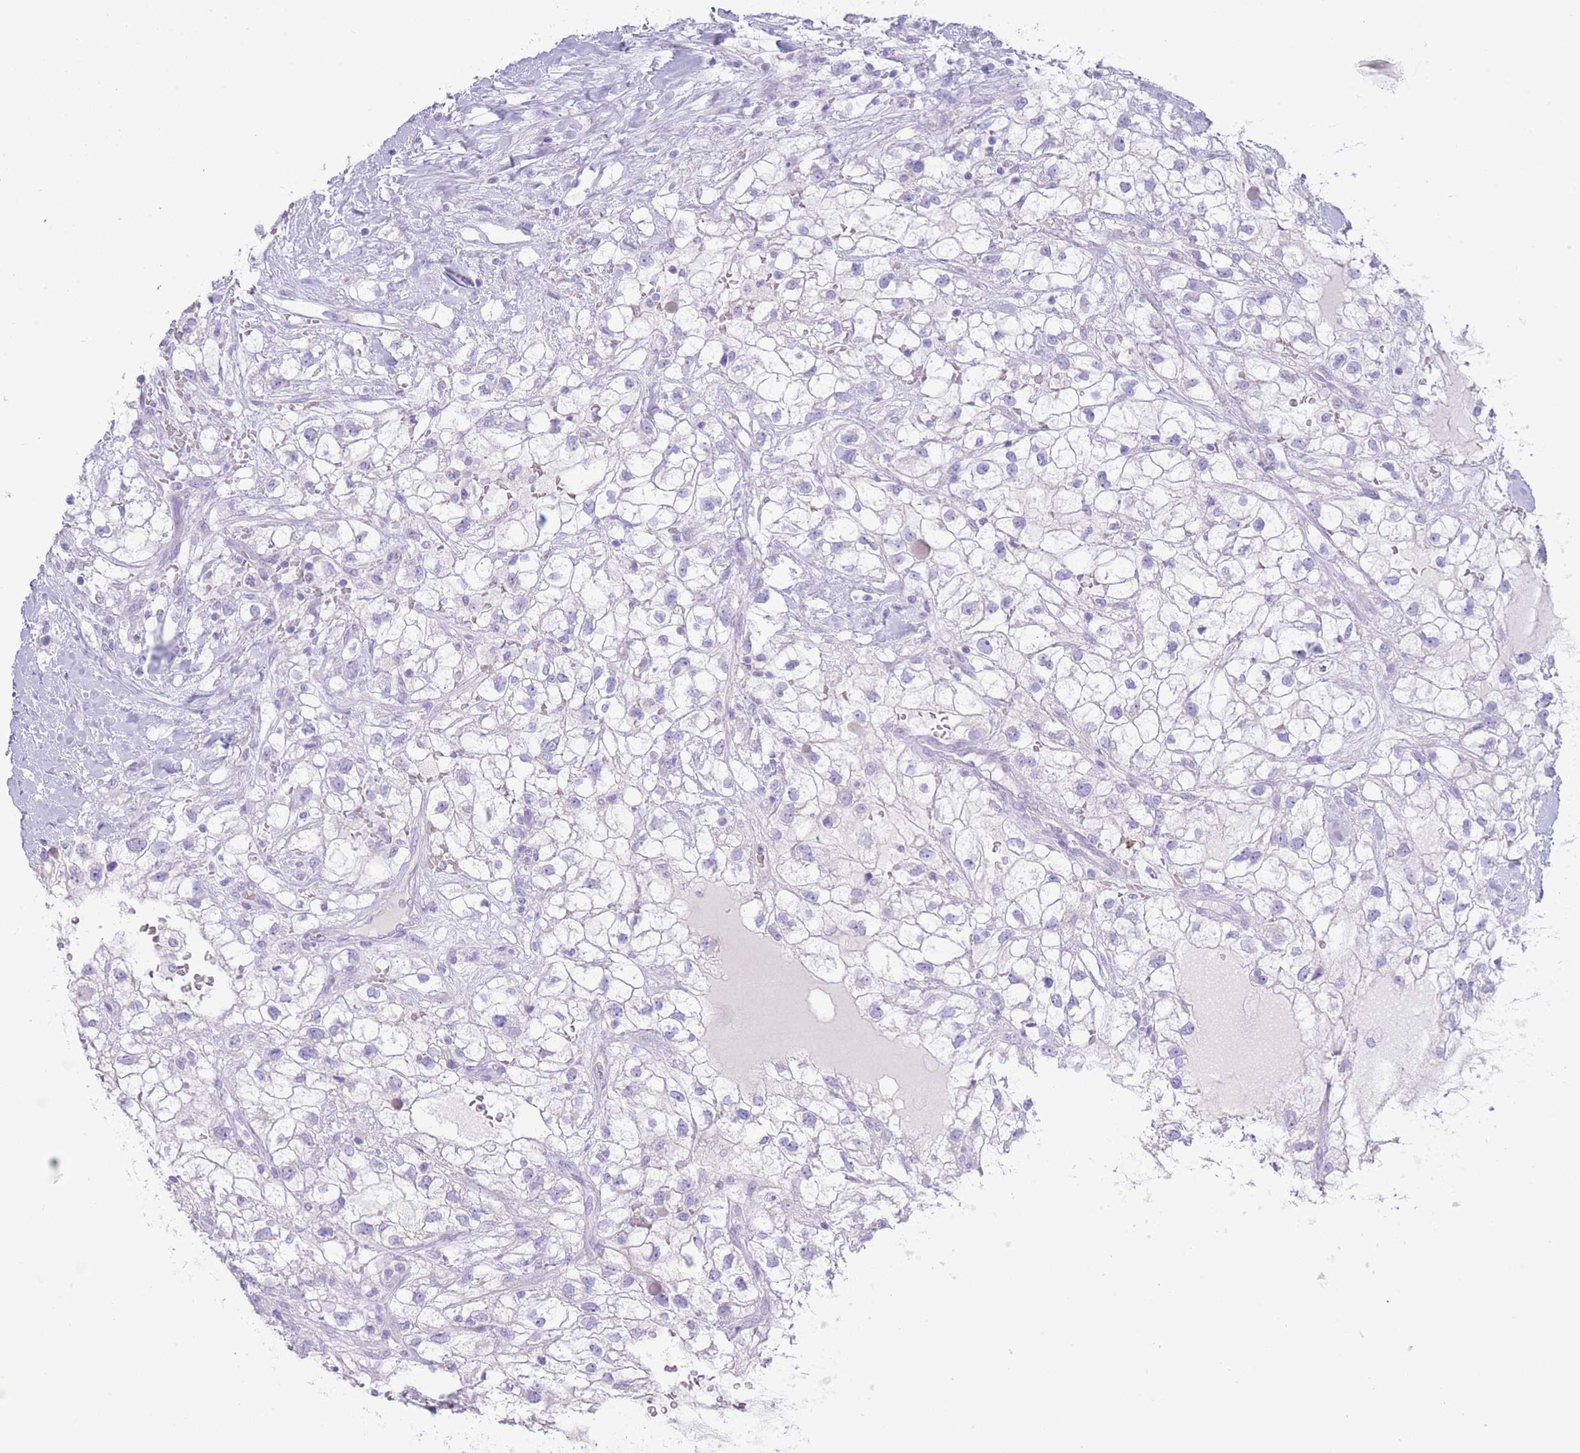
{"staining": {"intensity": "negative", "quantity": "none", "location": "none"}, "tissue": "renal cancer", "cell_type": "Tumor cells", "image_type": "cancer", "snomed": [{"axis": "morphology", "description": "Adenocarcinoma, NOS"}, {"axis": "topography", "description": "Kidney"}], "caption": "The photomicrograph displays no staining of tumor cells in renal cancer (adenocarcinoma). (Immunohistochemistry (ihc), brightfield microscopy, high magnification).", "gene": "ACR", "patient": {"sex": "male", "age": 59}}